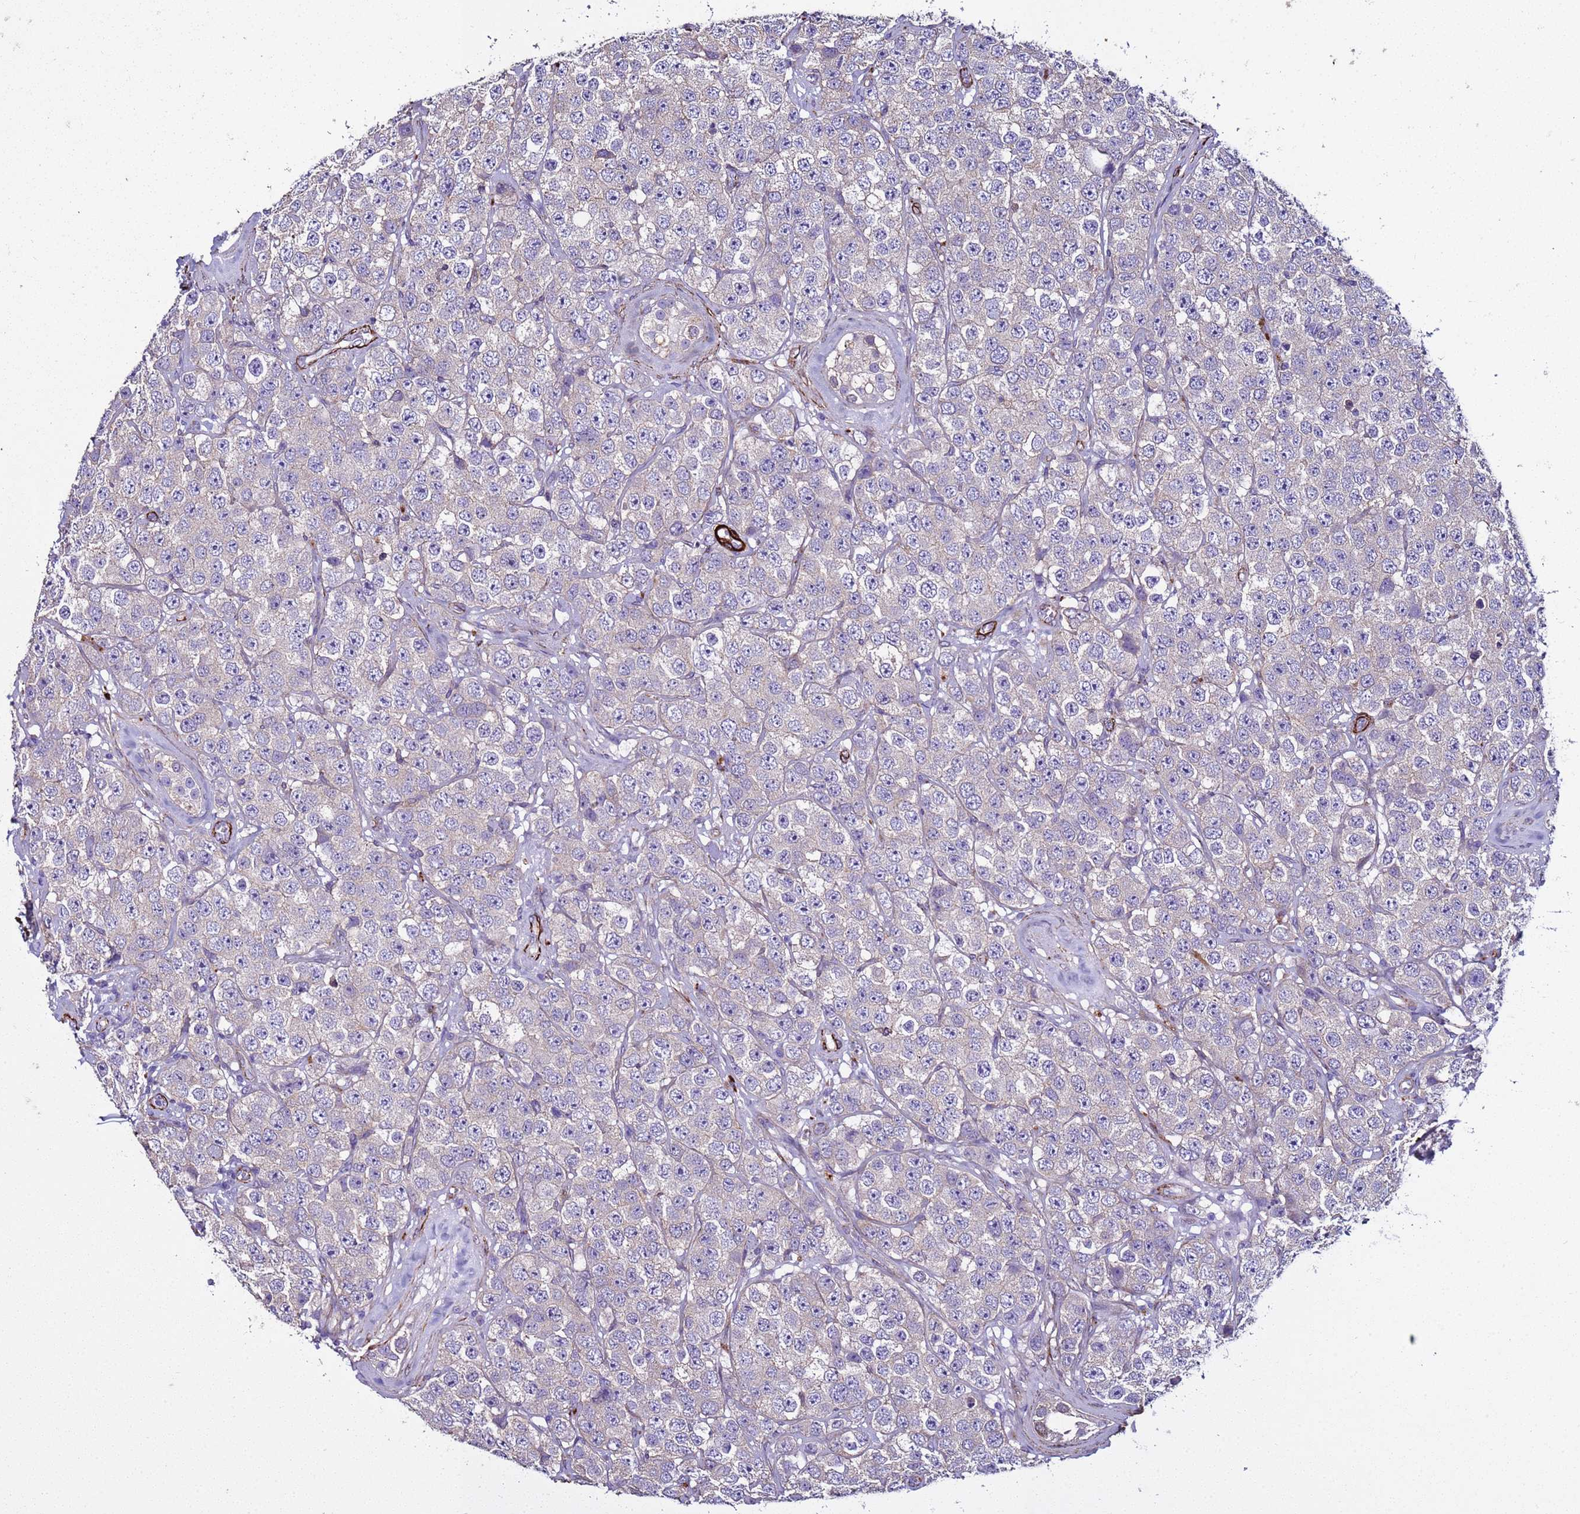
{"staining": {"intensity": "negative", "quantity": "none", "location": "none"}, "tissue": "testis cancer", "cell_type": "Tumor cells", "image_type": "cancer", "snomed": [{"axis": "morphology", "description": "Seminoma, NOS"}, {"axis": "topography", "description": "Testis"}], "caption": "DAB immunohistochemical staining of human testis seminoma shows no significant positivity in tumor cells. (Brightfield microscopy of DAB (3,3'-diaminobenzidine) immunohistochemistry at high magnification).", "gene": "RABL2B", "patient": {"sex": "male", "age": 28}}